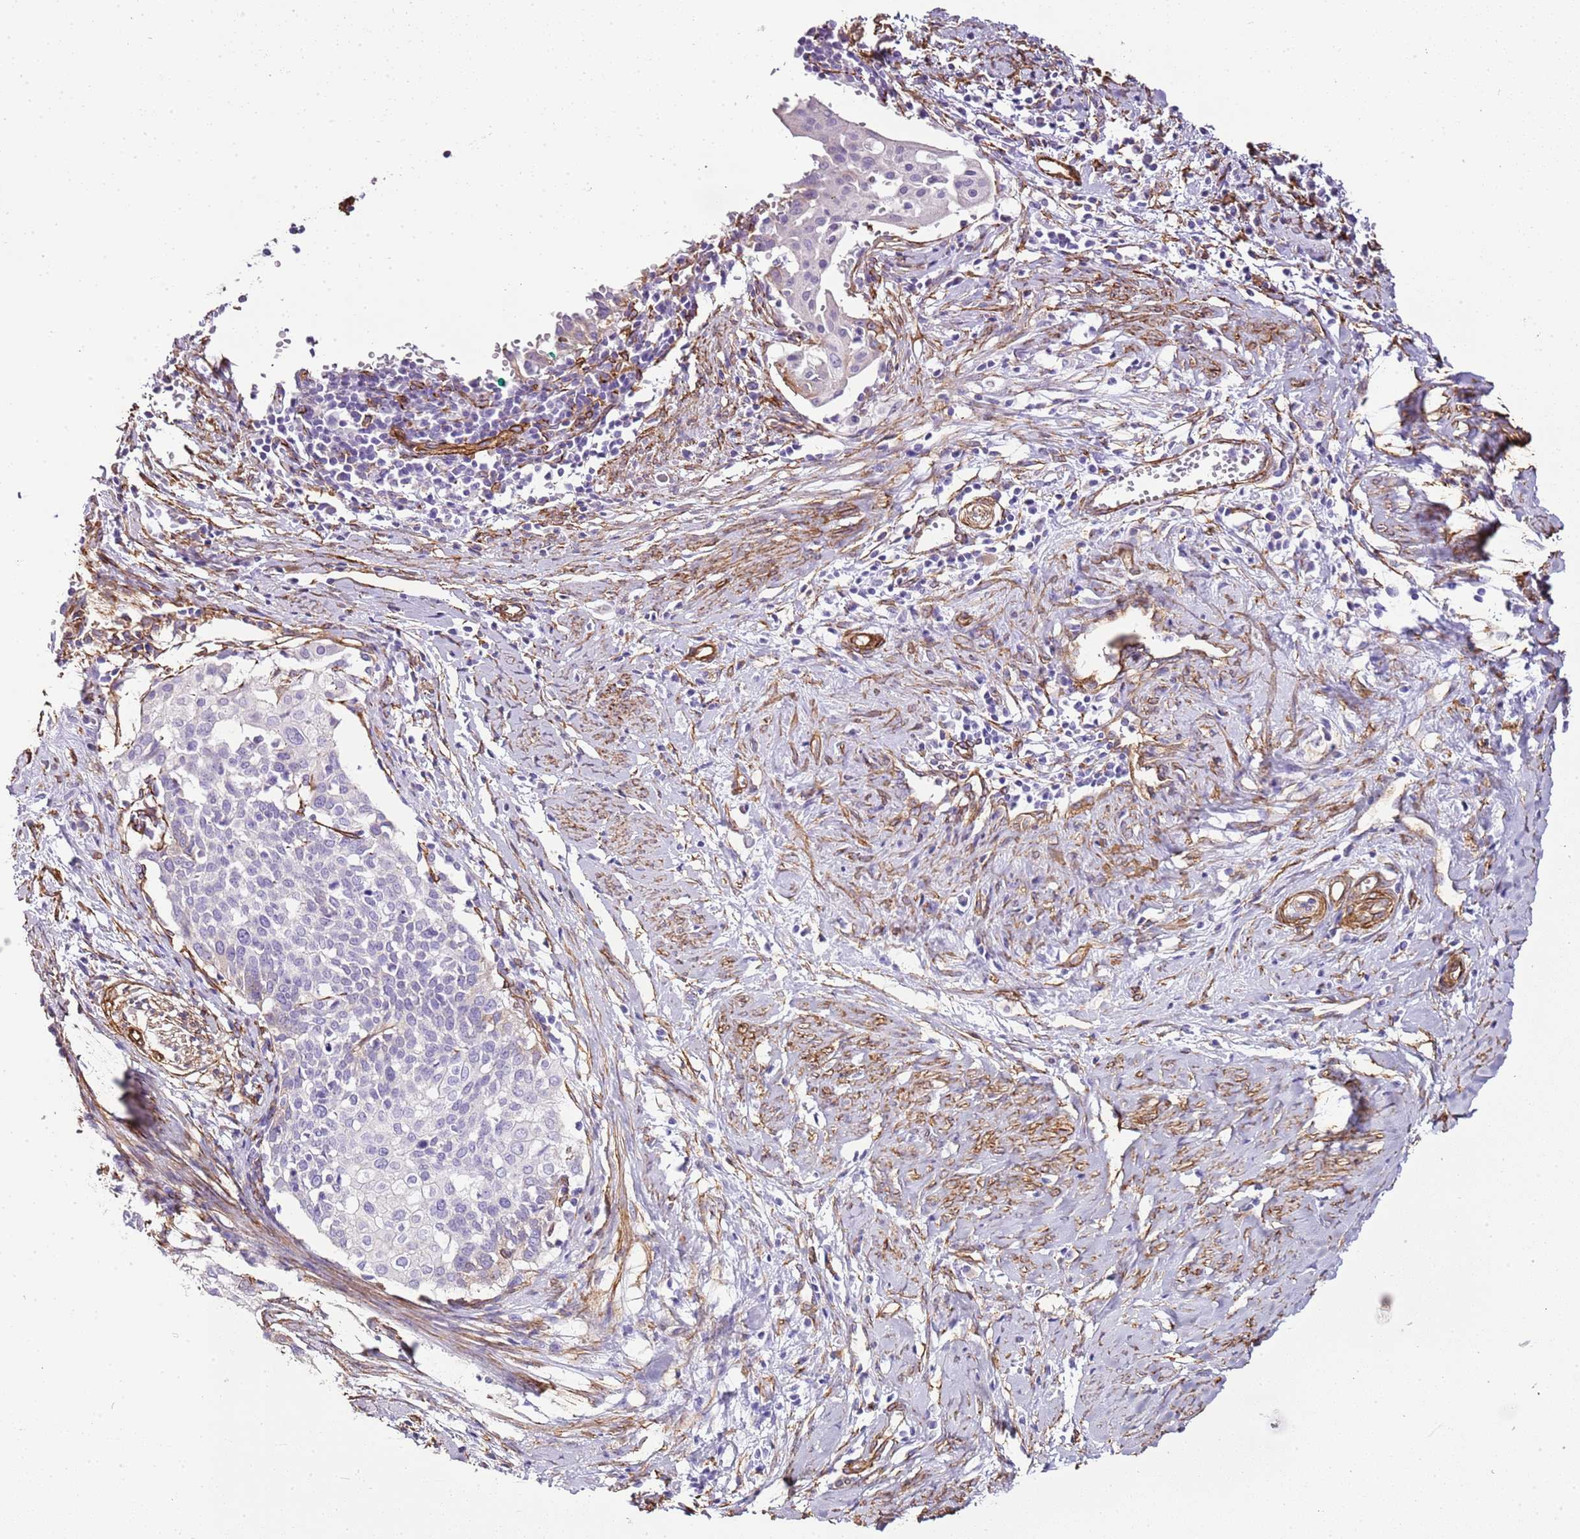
{"staining": {"intensity": "negative", "quantity": "none", "location": "none"}, "tissue": "cervical cancer", "cell_type": "Tumor cells", "image_type": "cancer", "snomed": [{"axis": "morphology", "description": "Squamous cell carcinoma, NOS"}, {"axis": "topography", "description": "Cervix"}], "caption": "There is no significant staining in tumor cells of cervical cancer.", "gene": "CTDSPL", "patient": {"sex": "female", "age": 44}}